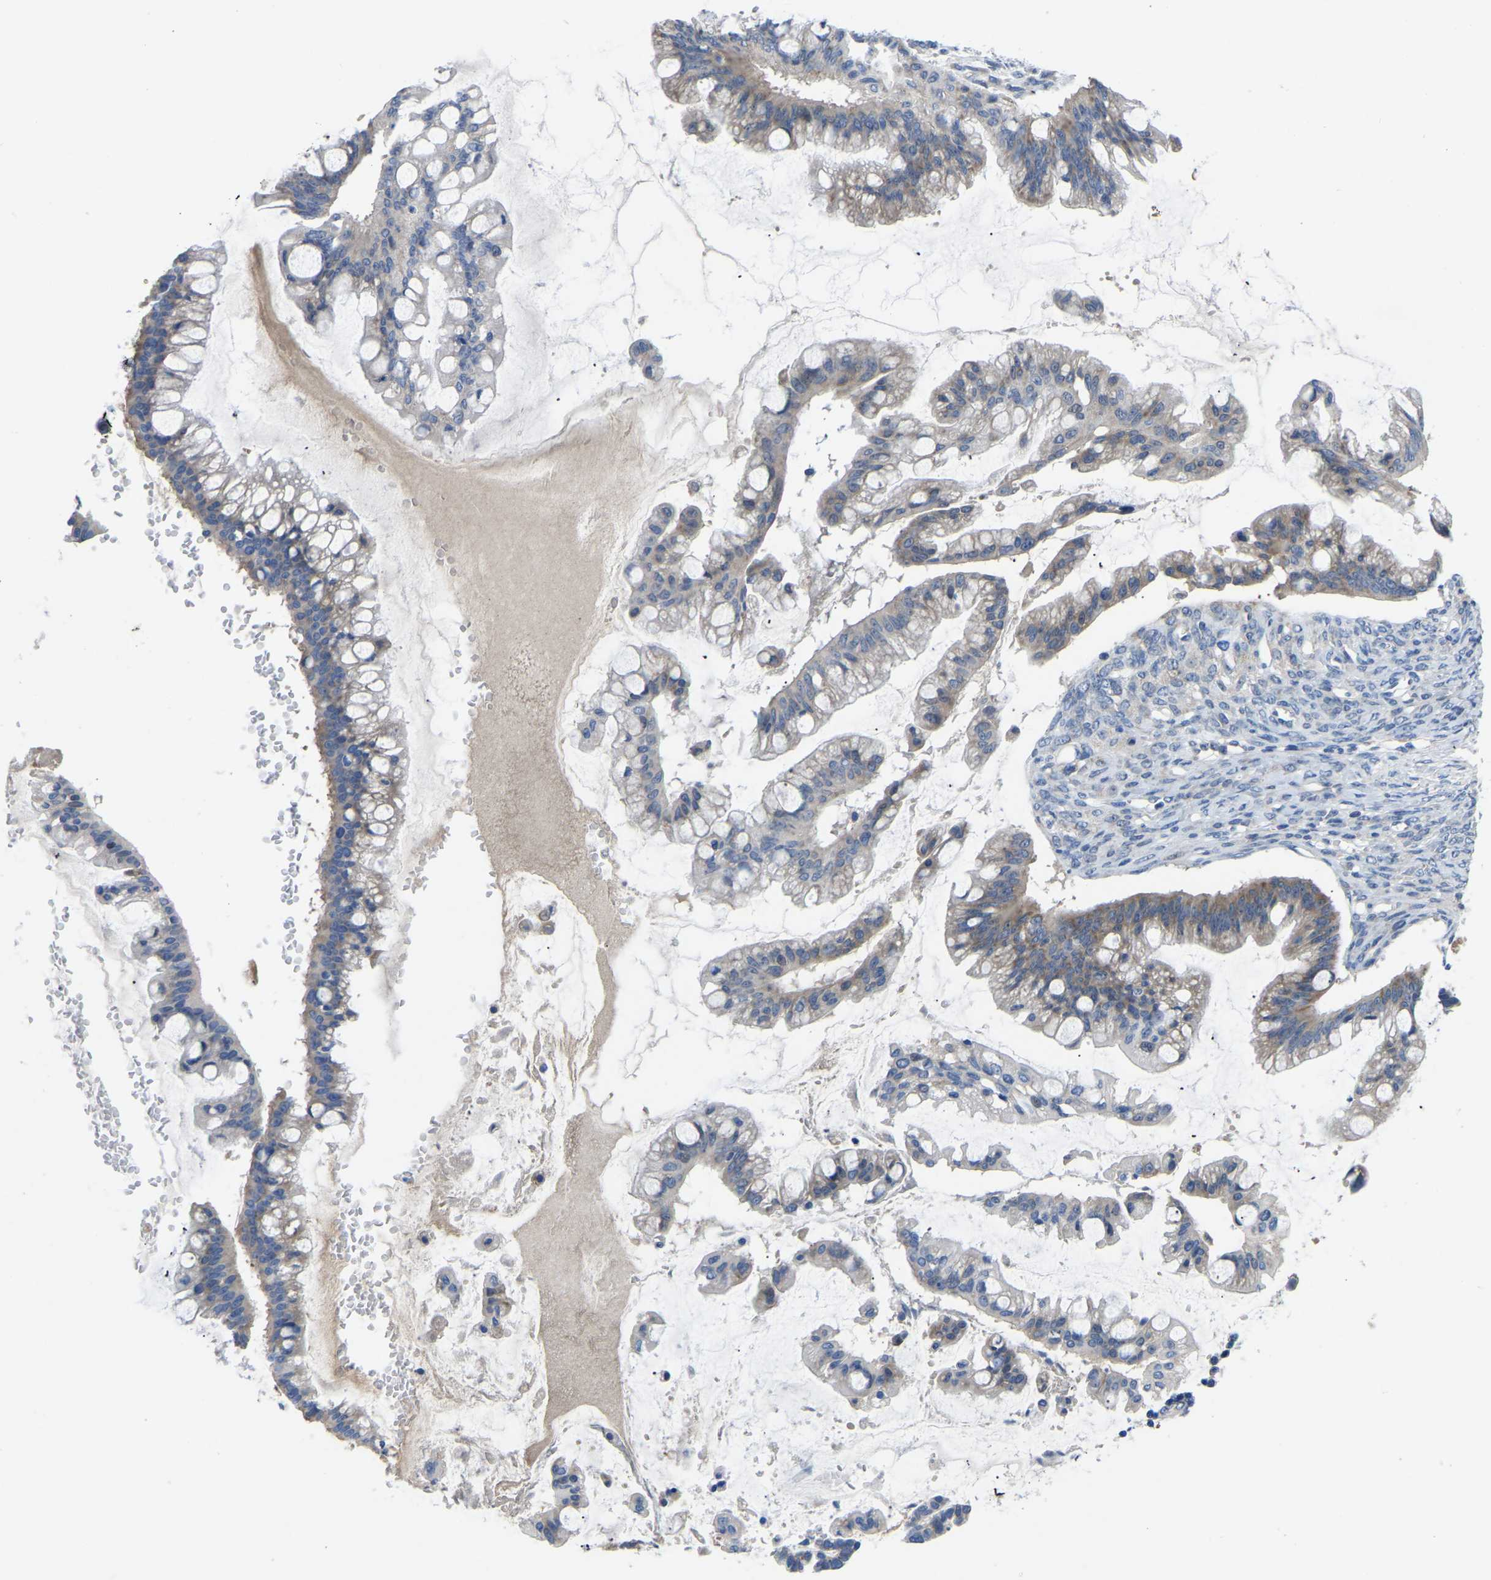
{"staining": {"intensity": "moderate", "quantity": "<25%", "location": "cytoplasmic/membranous"}, "tissue": "ovarian cancer", "cell_type": "Tumor cells", "image_type": "cancer", "snomed": [{"axis": "morphology", "description": "Cystadenocarcinoma, mucinous, NOS"}, {"axis": "topography", "description": "Ovary"}], "caption": "IHC staining of mucinous cystadenocarcinoma (ovarian), which exhibits low levels of moderate cytoplasmic/membranous staining in approximately <25% of tumor cells indicating moderate cytoplasmic/membranous protein staining. The staining was performed using DAB (brown) for protein detection and nuclei were counterstained in hematoxylin (blue).", "gene": "ABCA10", "patient": {"sex": "female", "age": 73}}